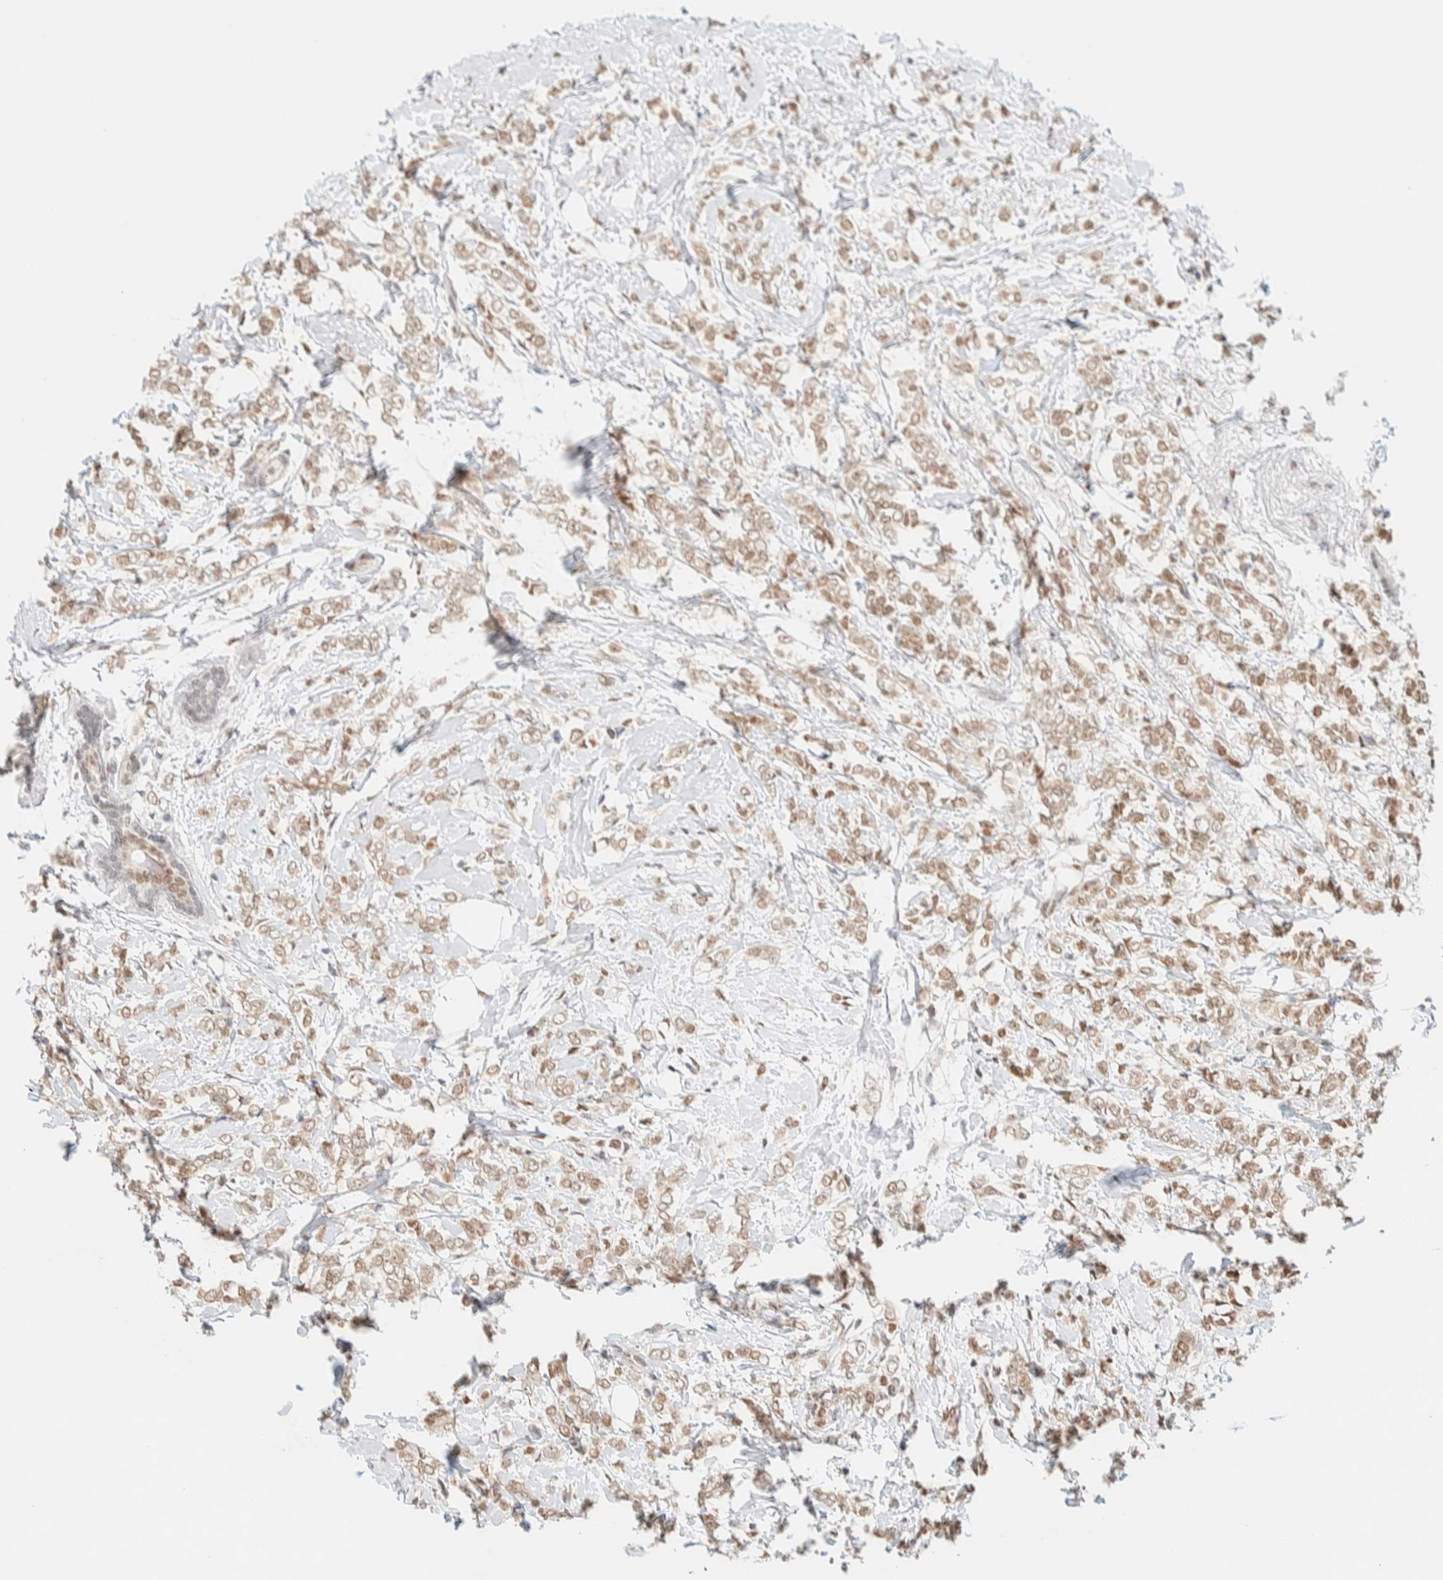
{"staining": {"intensity": "moderate", "quantity": "25%-75%", "location": "nuclear"}, "tissue": "breast cancer", "cell_type": "Tumor cells", "image_type": "cancer", "snomed": [{"axis": "morphology", "description": "Normal tissue, NOS"}, {"axis": "morphology", "description": "Lobular carcinoma"}, {"axis": "topography", "description": "Breast"}], "caption": "This is a histology image of immunohistochemistry (IHC) staining of lobular carcinoma (breast), which shows moderate positivity in the nuclear of tumor cells.", "gene": "PYGO2", "patient": {"sex": "female", "age": 47}}